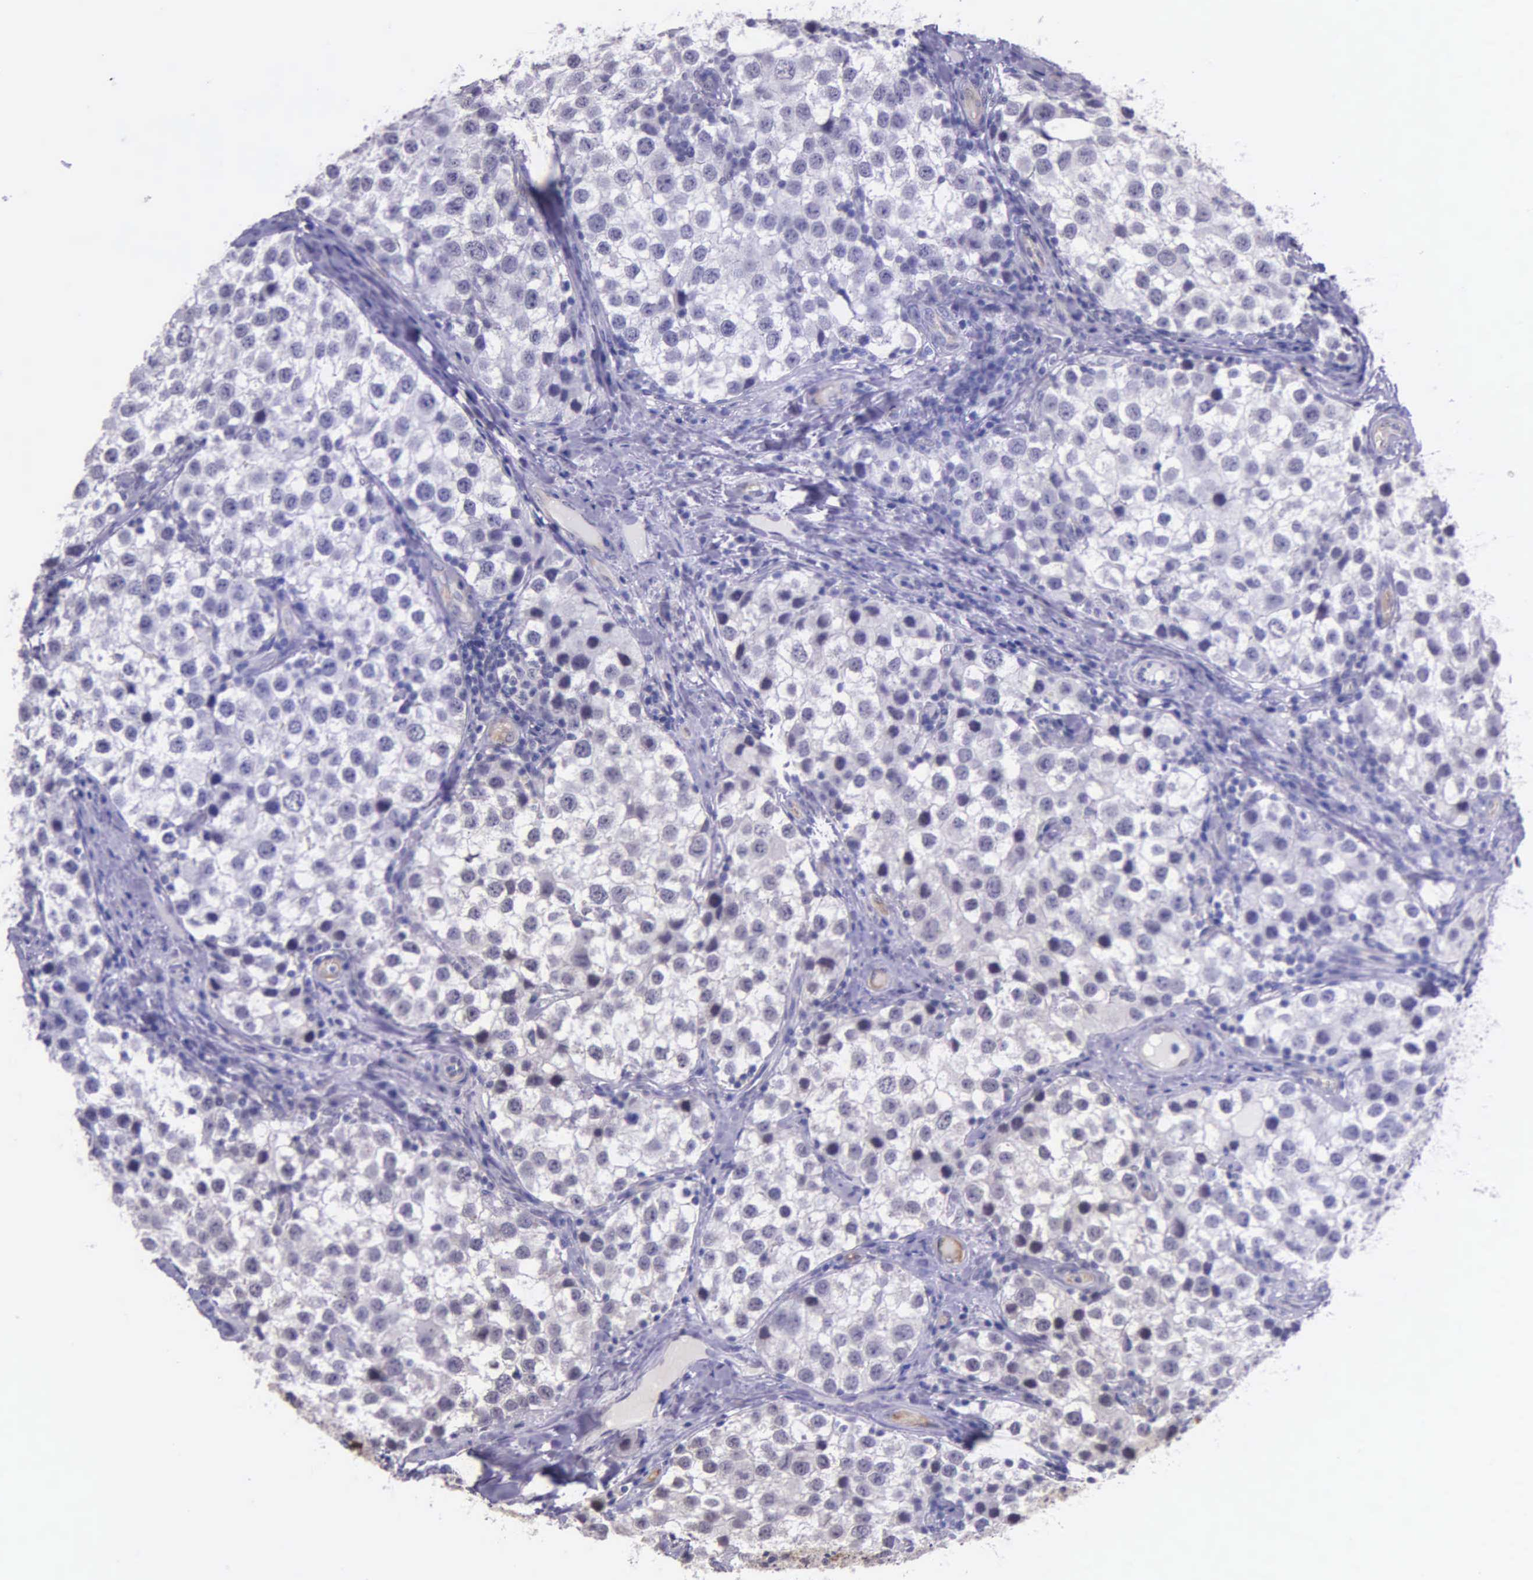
{"staining": {"intensity": "negative", "quantity": "none", "location": "none"}, "tissue": "testis cancer", "cell_type": "Tumor cells", "image_type": "cancer", "snomed": [{"axis": "morphology", "description": "Seminoma, NOS"}, {"axis": "topography", "description": "Testis"}], "caption": "Immunohistochemistry histopathology image of neoplastic tissue: testis cancer (seminoma) stained with DAB exhibits no significant protein expression in tumor cells. Brightfield microscopy of immunohistochemistry stained with DAB (3,3'-diaminobenzidine) (brown) and hematoxylin (blue), captured at high magnification.", "gene": "AHNAK2", "patient": {"sex": "male", "age": 39}}